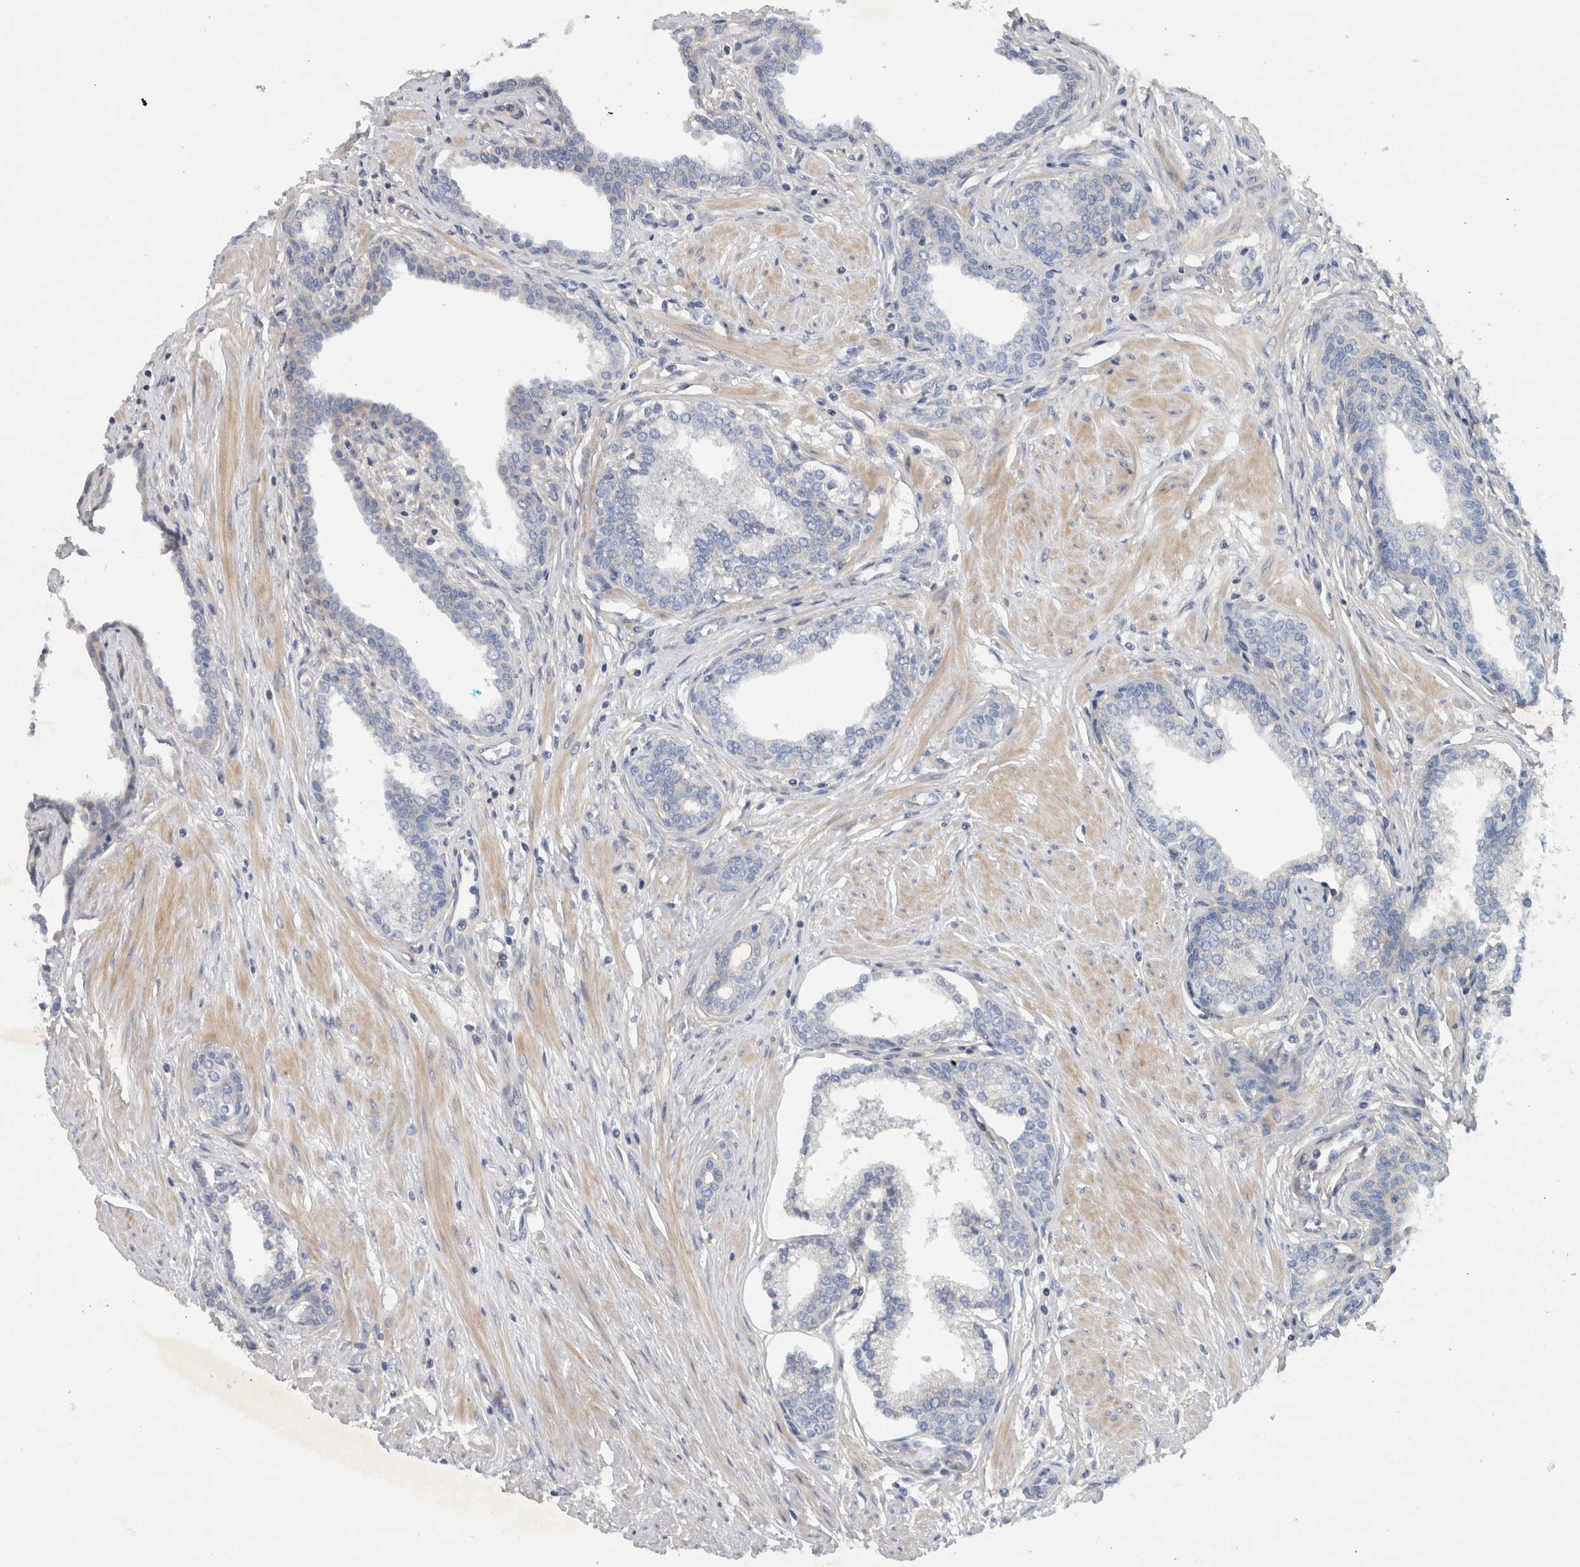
{"staining": {"intensity": "negative", "quantity": "none", "location": "none"}, "tissue": "prostate cancer", "cell_type": "Tumor cells", "image_type": "cancer", "snomed": [{"axis": "morphology", "description": "Adenocarcinoma, High grade"}, {"axis": "topography", "description": "Prostate"}], "caption": "Immunohistochemistry (IHC) of high-grade adenocarcinoma (prostate) reveals no expression in tumor cells. (Brightfield microscopy of DAB (3,3'-diaminobenzidine) IHC at high magnification).", "gene": "SCARA5", "patient": {"sex": "male", "age": 52}}